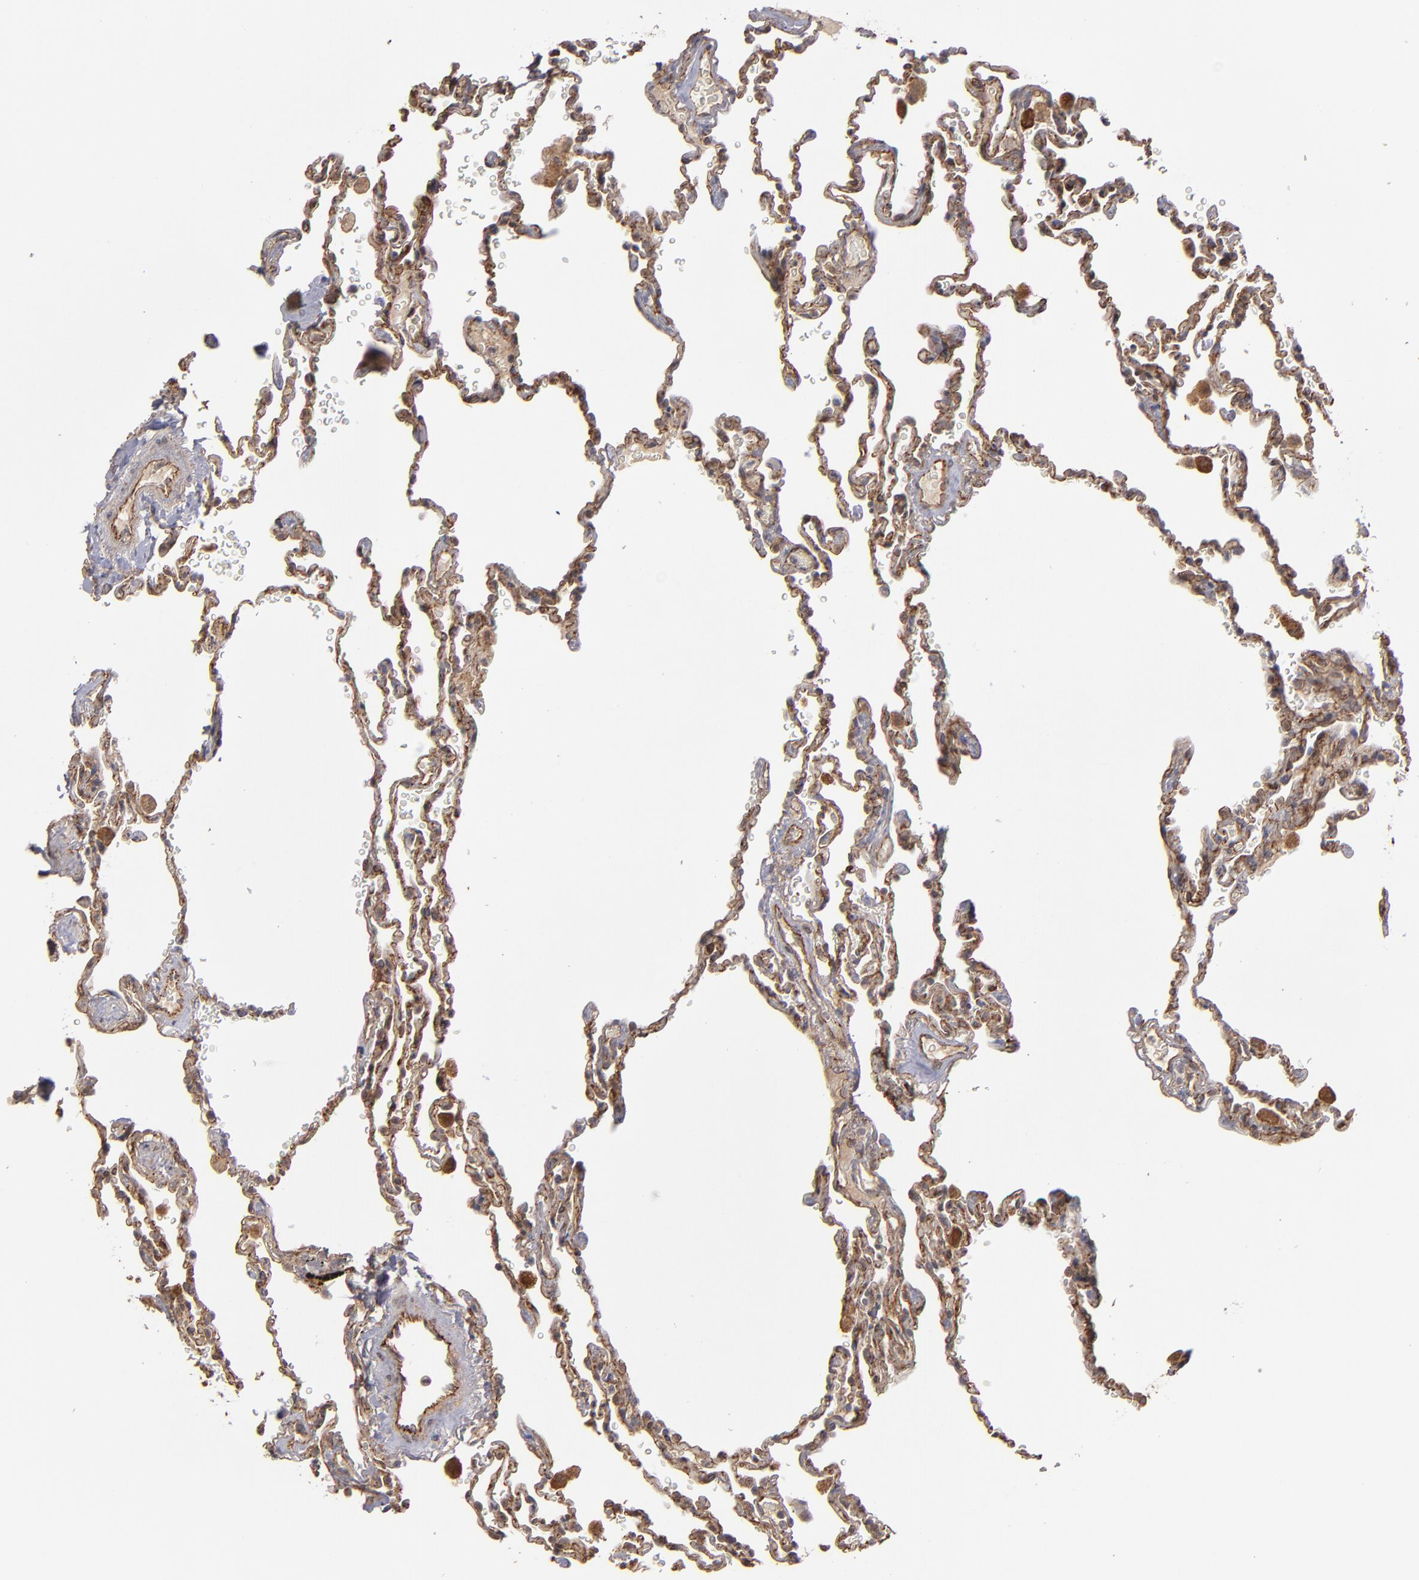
{"staining": {"intensity": "moderate", "quantity": ">75%", "location": "cytoplasmic/membranous"}, "tissue": "lung", "cell_type": "Alveolar cells", "image_type": "normal", "snomed": [{"axis": "morphology", "description": "Normal tissue, NOS"}, {"axis": "topography", "description": "Lung"}], "caption": "A photomicrograph showing moderate cytoplasmic/membranous staining in about >75% of alveolar cells in benign lung, as visualized by brown immunohistochemical staining.", "gene": "TJP1", "patient": {"sex": "male", "age": 59}}